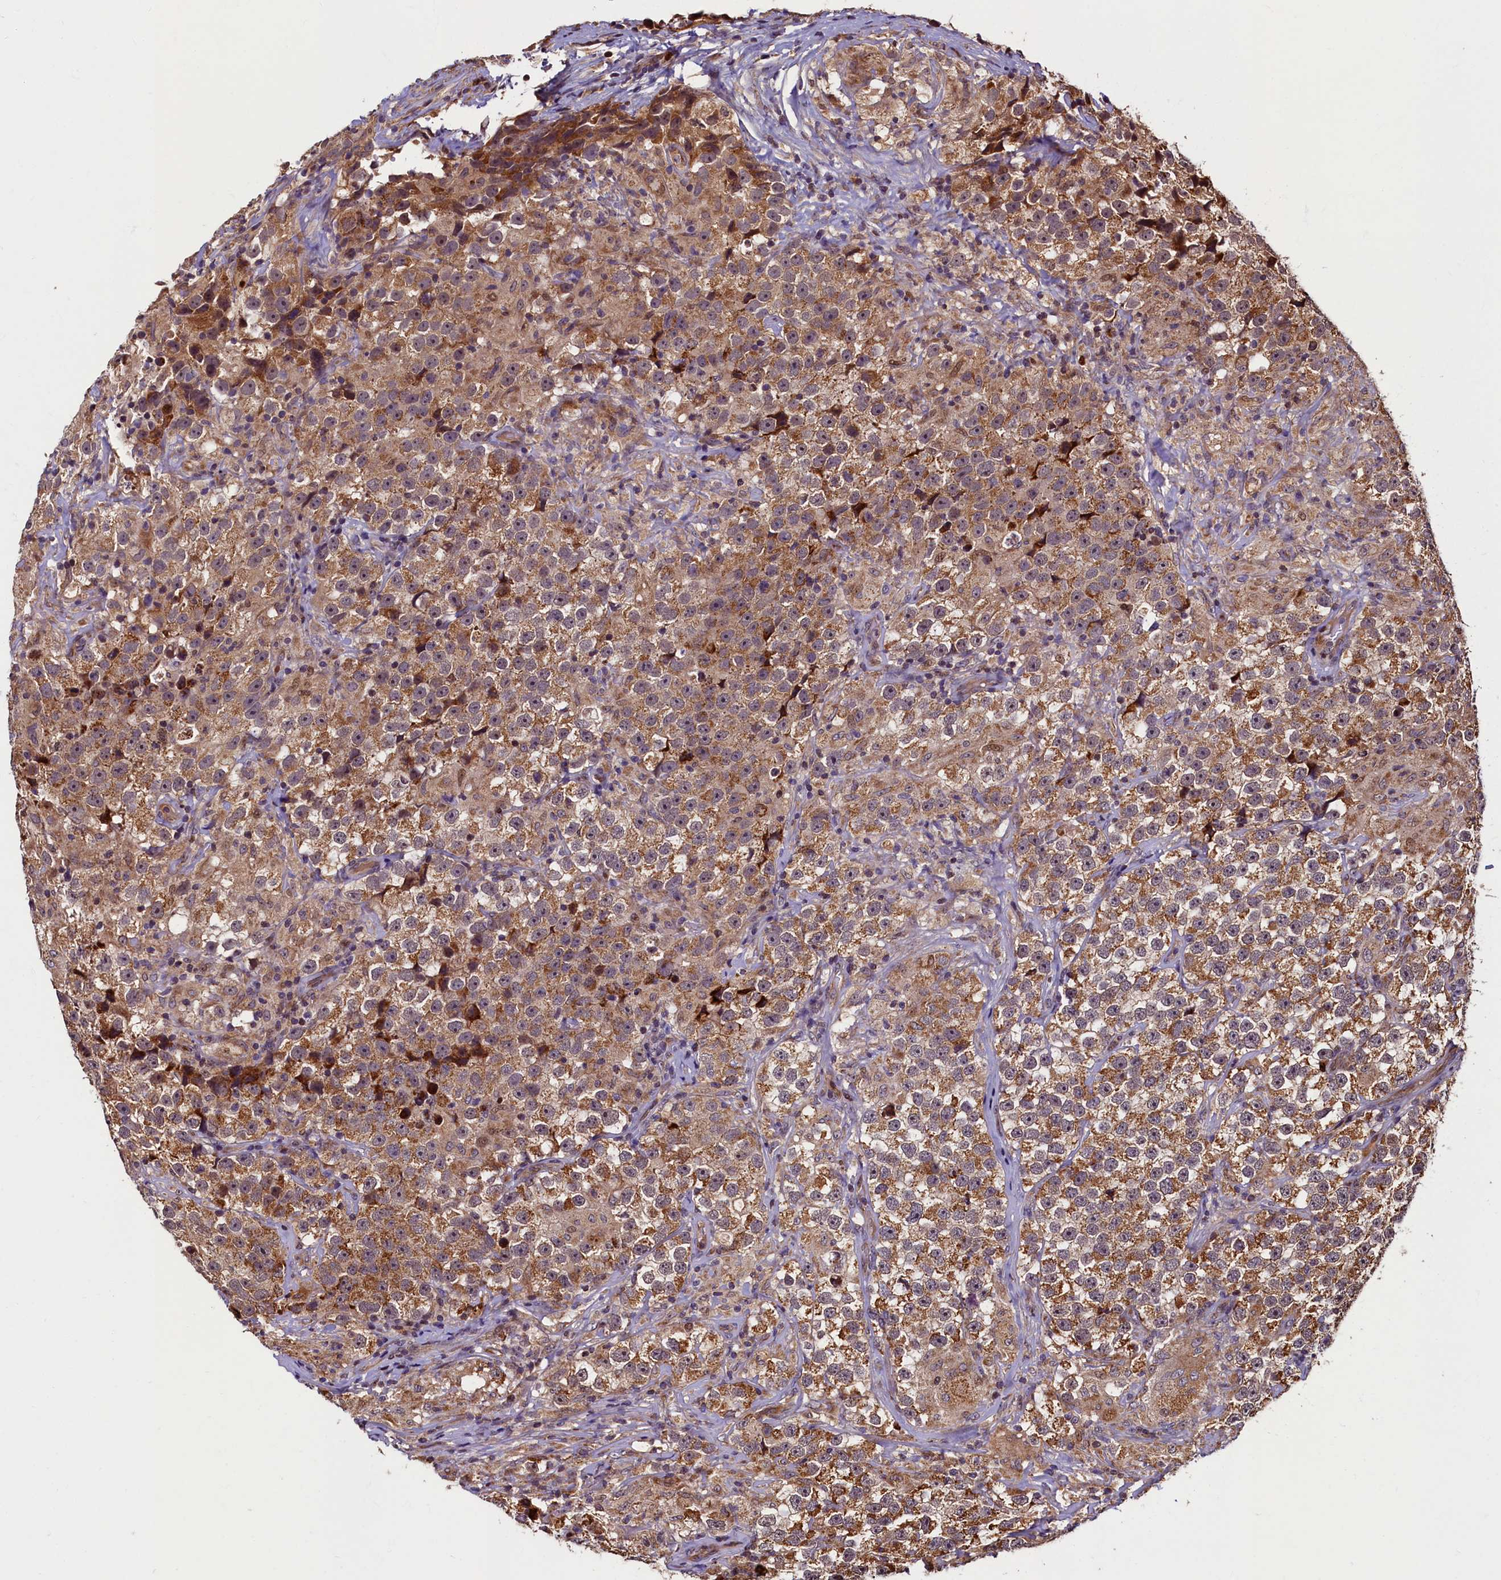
{"staining": {"intensity": "moderate", "quantity": ">75%", "location": "cytoplasmic/membranous"}, "tissue": "testis cancer", "cell_type": "Tumor cells", "image_type": "cancer", "snomed": [{"axis": "morphology", "description": "Seminoma, NOS"}, {"axis": "topography", "description": "Testis"}], "caption": "Protein expression by IHC exhibits moderate cytoplasmic/membranous expression in approximately >75% of tumor cells in testis seminoma.", "gene": "NCKAP5L", "patient": {"sex": "male", "age": 46}}